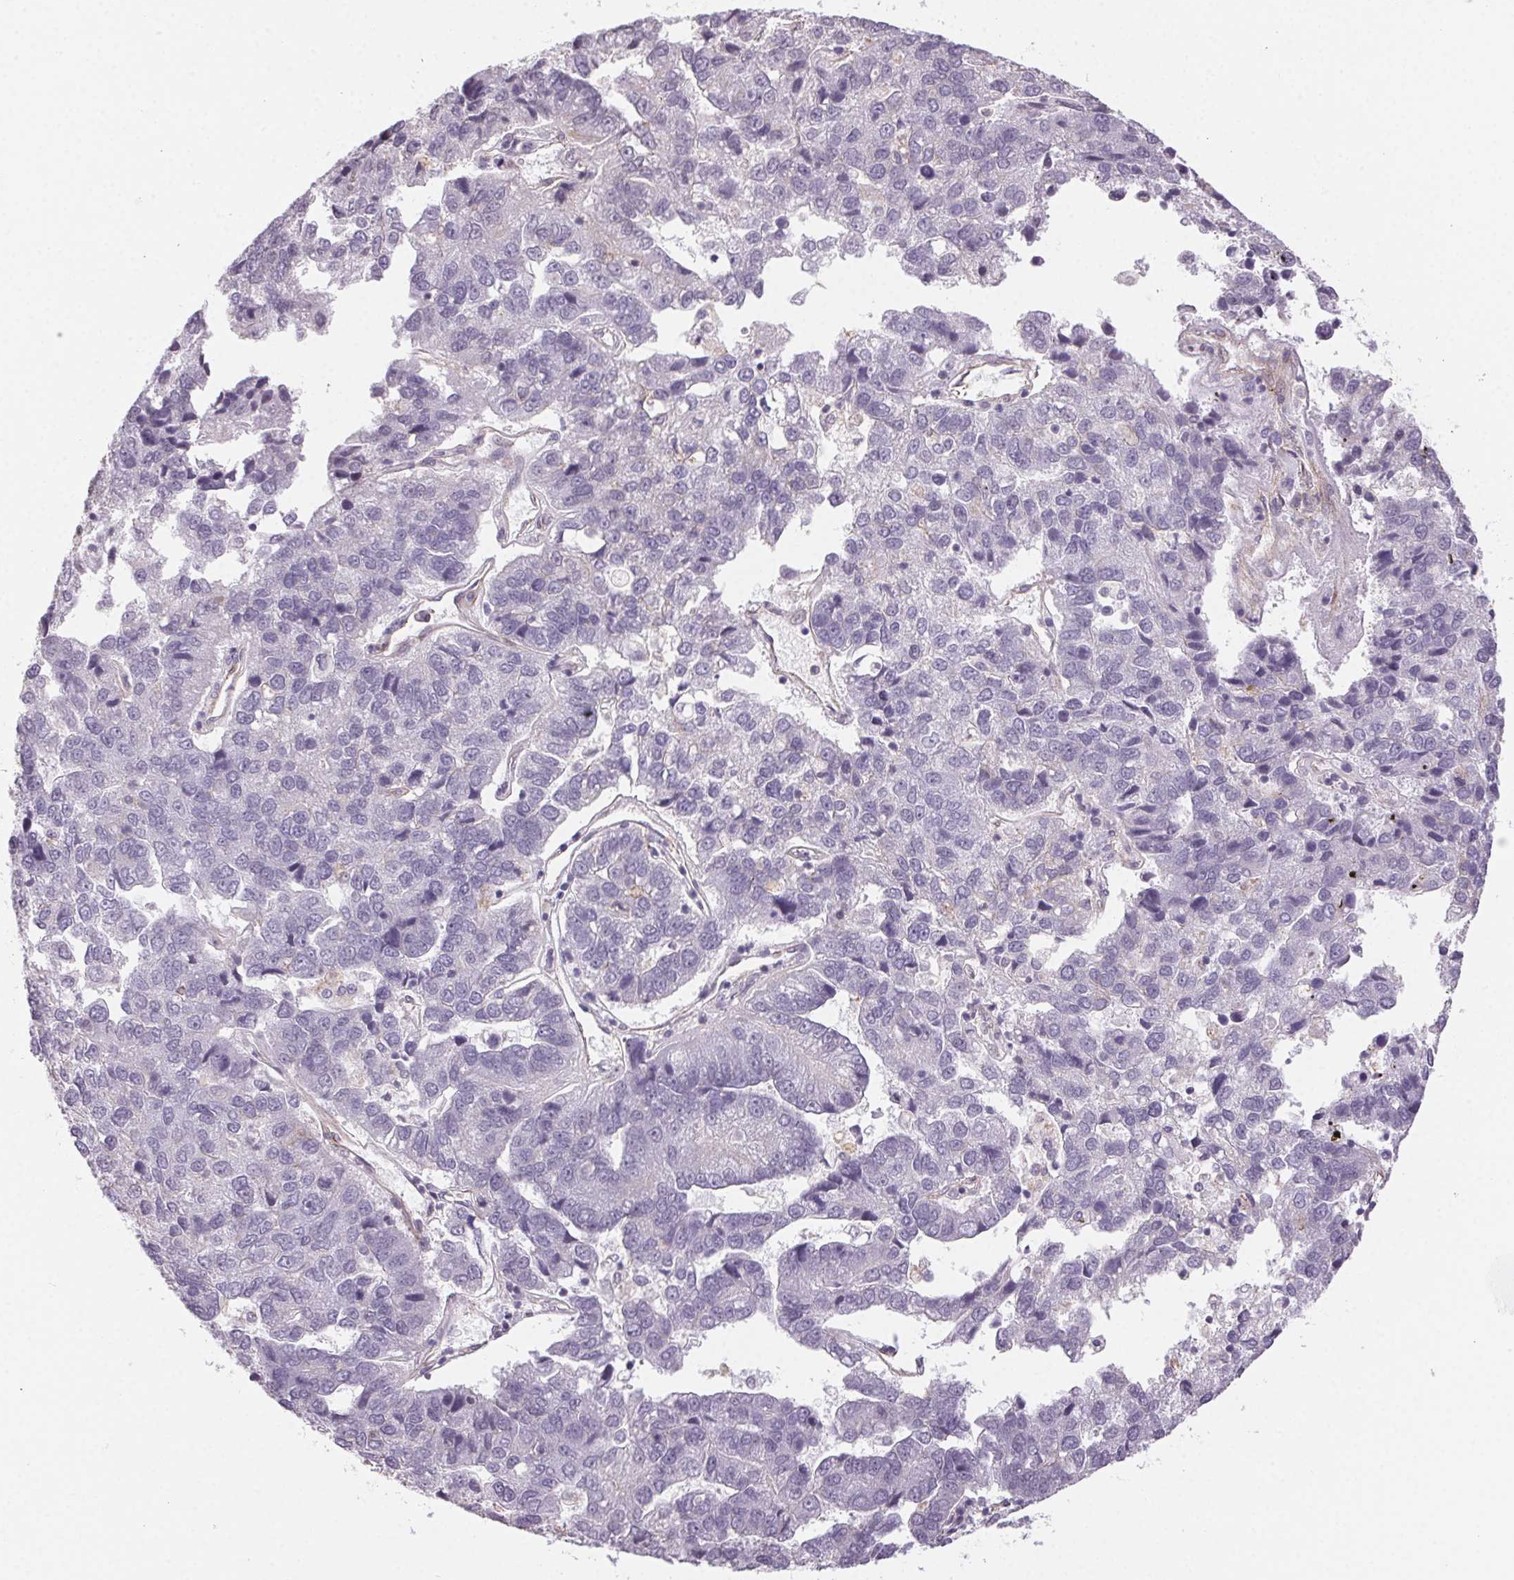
{"staining": {"intensity": "negative", "quantity": "none", "location": "none"}, "tissue": "pancreatic cancer", "cell_type": "Tumor cells", "image_type": "cancer", "snomed": [{"axis": "morphology", "description": "Adenocarcinoma, NOS"}, {"axis": "topography", "description": "Pancreas"}], "caption": "Image shows no significant protein staining in tumor cells of pancreatic cancer (adenocarcinoma).", "gene": "PLA2G4F", "patient": {"sex": "female", "age": 61}}